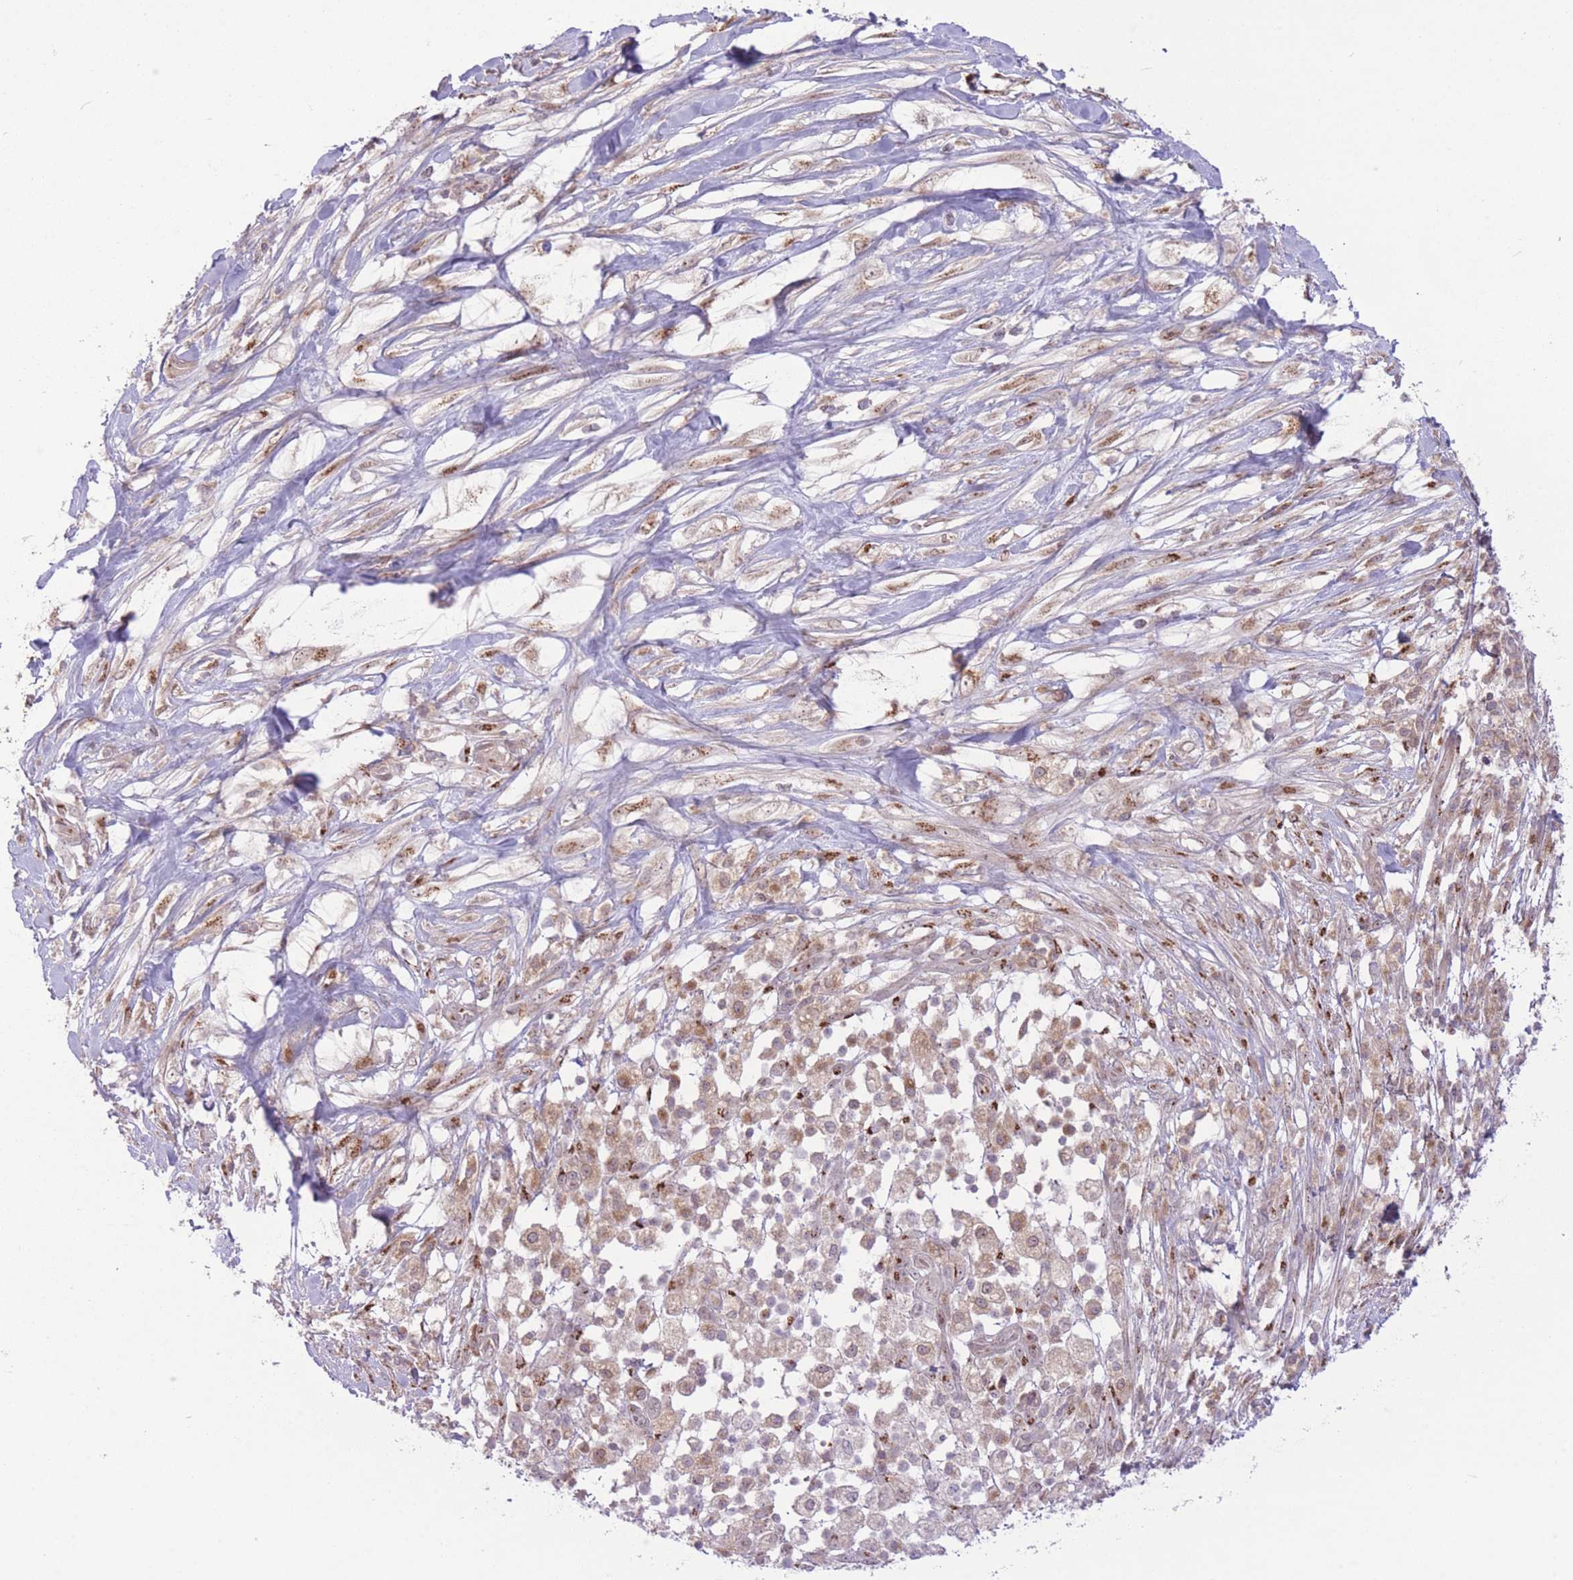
{"staining": {"intensity": "strong", "quantity": "<25%", "location": "cytoplasmic/membranous"}, "tissue": "pancreatic cancer", "cell_type": "Tumor cells", "image_type": "cancer", "snomed": [{"axis": "morphology", "description": "Adenocarcinoma, NOS"}, {"axis": "topography", "description": "Pancreas"}], "caption": "Immunohistochemical staining of human pancreatic adenocarcinoma reveals medium levels of strong cytoplasmic/membranous protein expression in about <25% of tumor cells.", "gene": "ZBED5", "patient": {"sex": "female", "age": 72}}